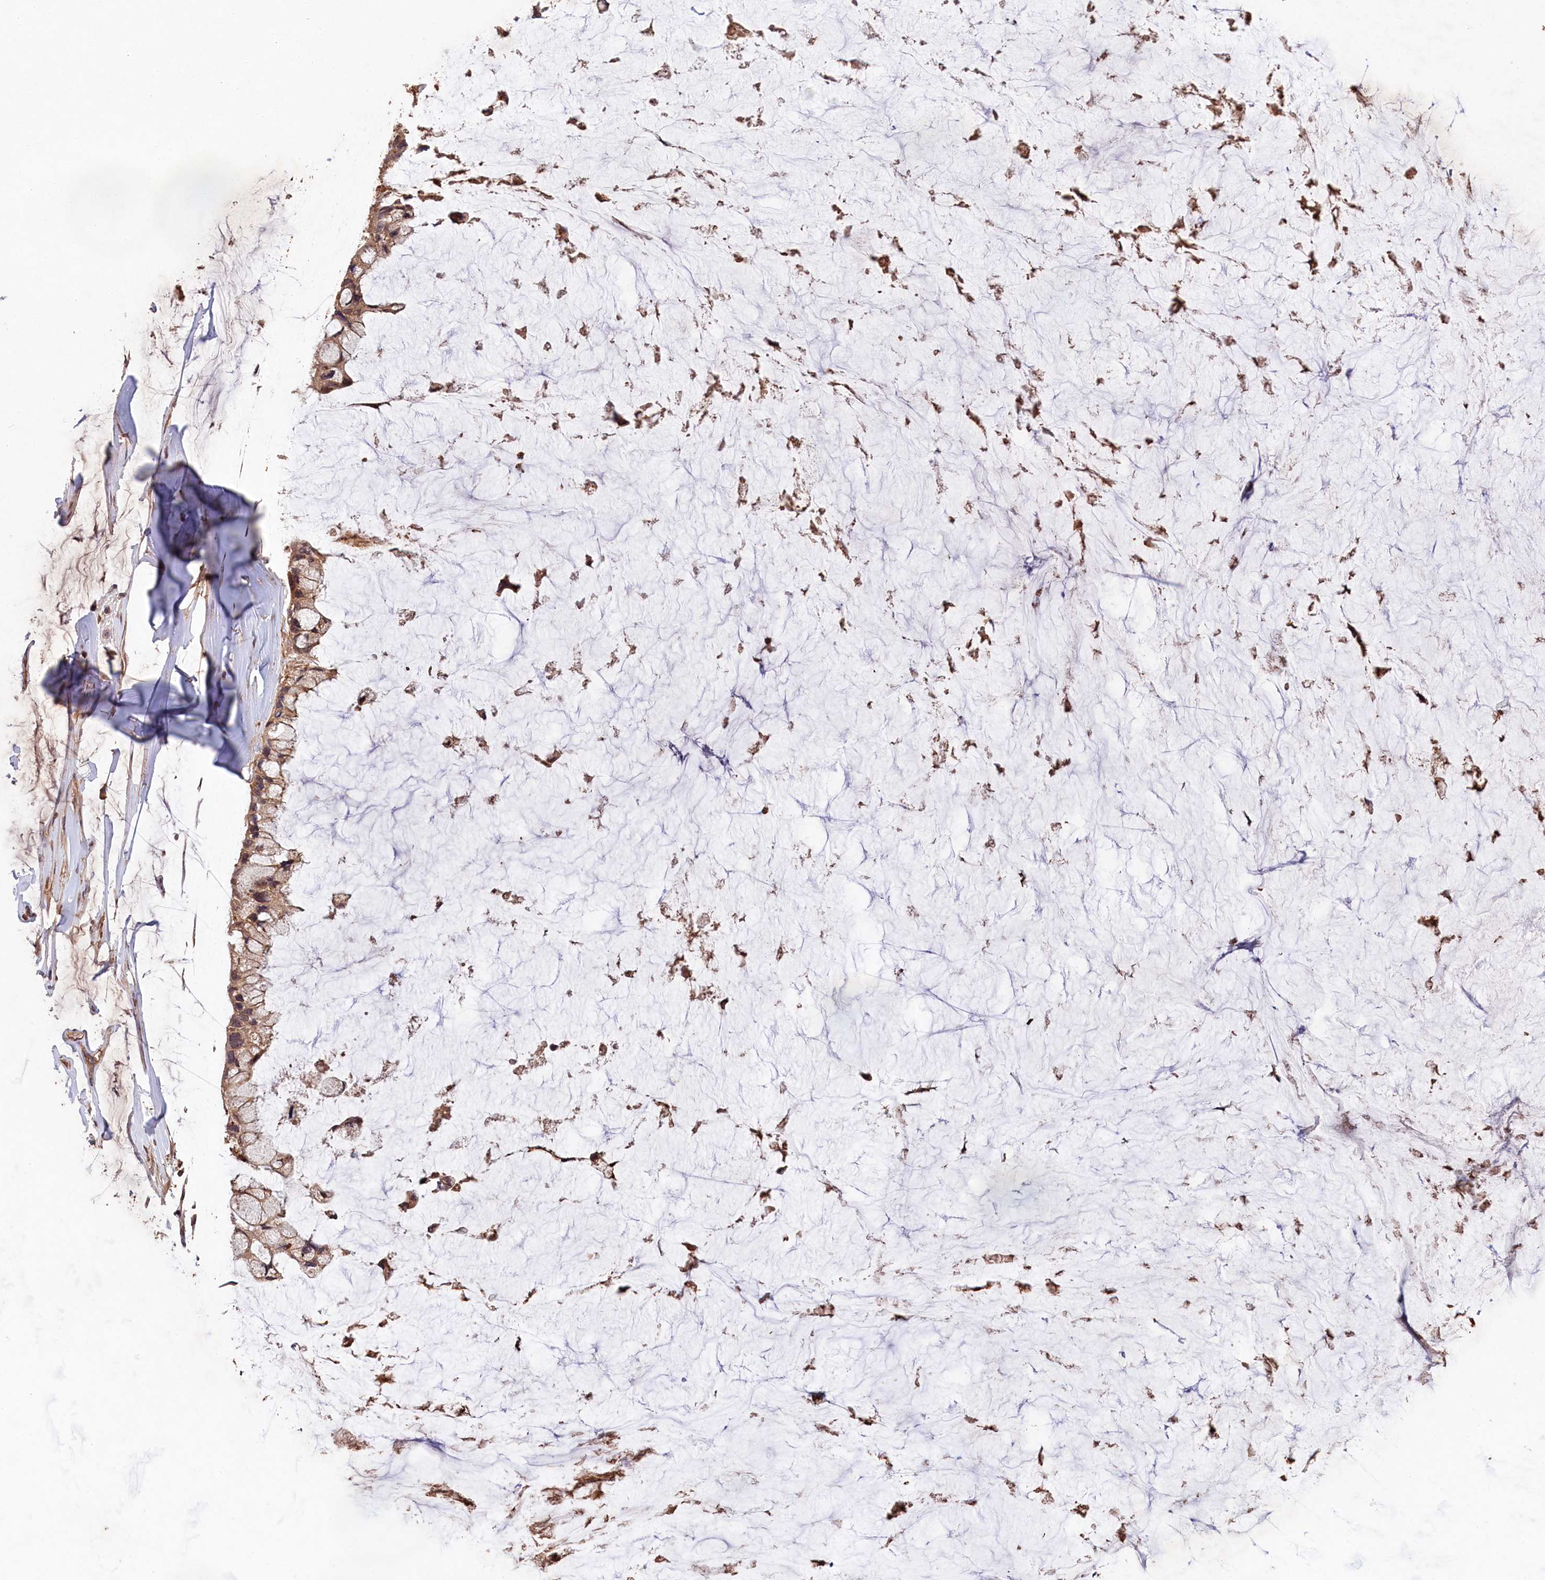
{"staining": {"intensity": "moderate", "quantity": ">75%", "location": "cytoplasmic/membranous"}, "tissue": "ovarian cancer", "cell_type": "Tumor cells", "image_type": "cancer", "snomed": [{"axis": "morphology", "description": "Cystadenocarcinoma, mucinous, NOS"}, {"axis": "topography", "description": "Ovary"}], "caption": "Human ovarian mucinous cystadenocarcinoma stained for a protein (brown) exhibits moderate cytoplasmic/membranous positive positivity in about >75% of tumor cells.", "gene": "CHAC1", "patient": {"sex": "female", "age": 39}}